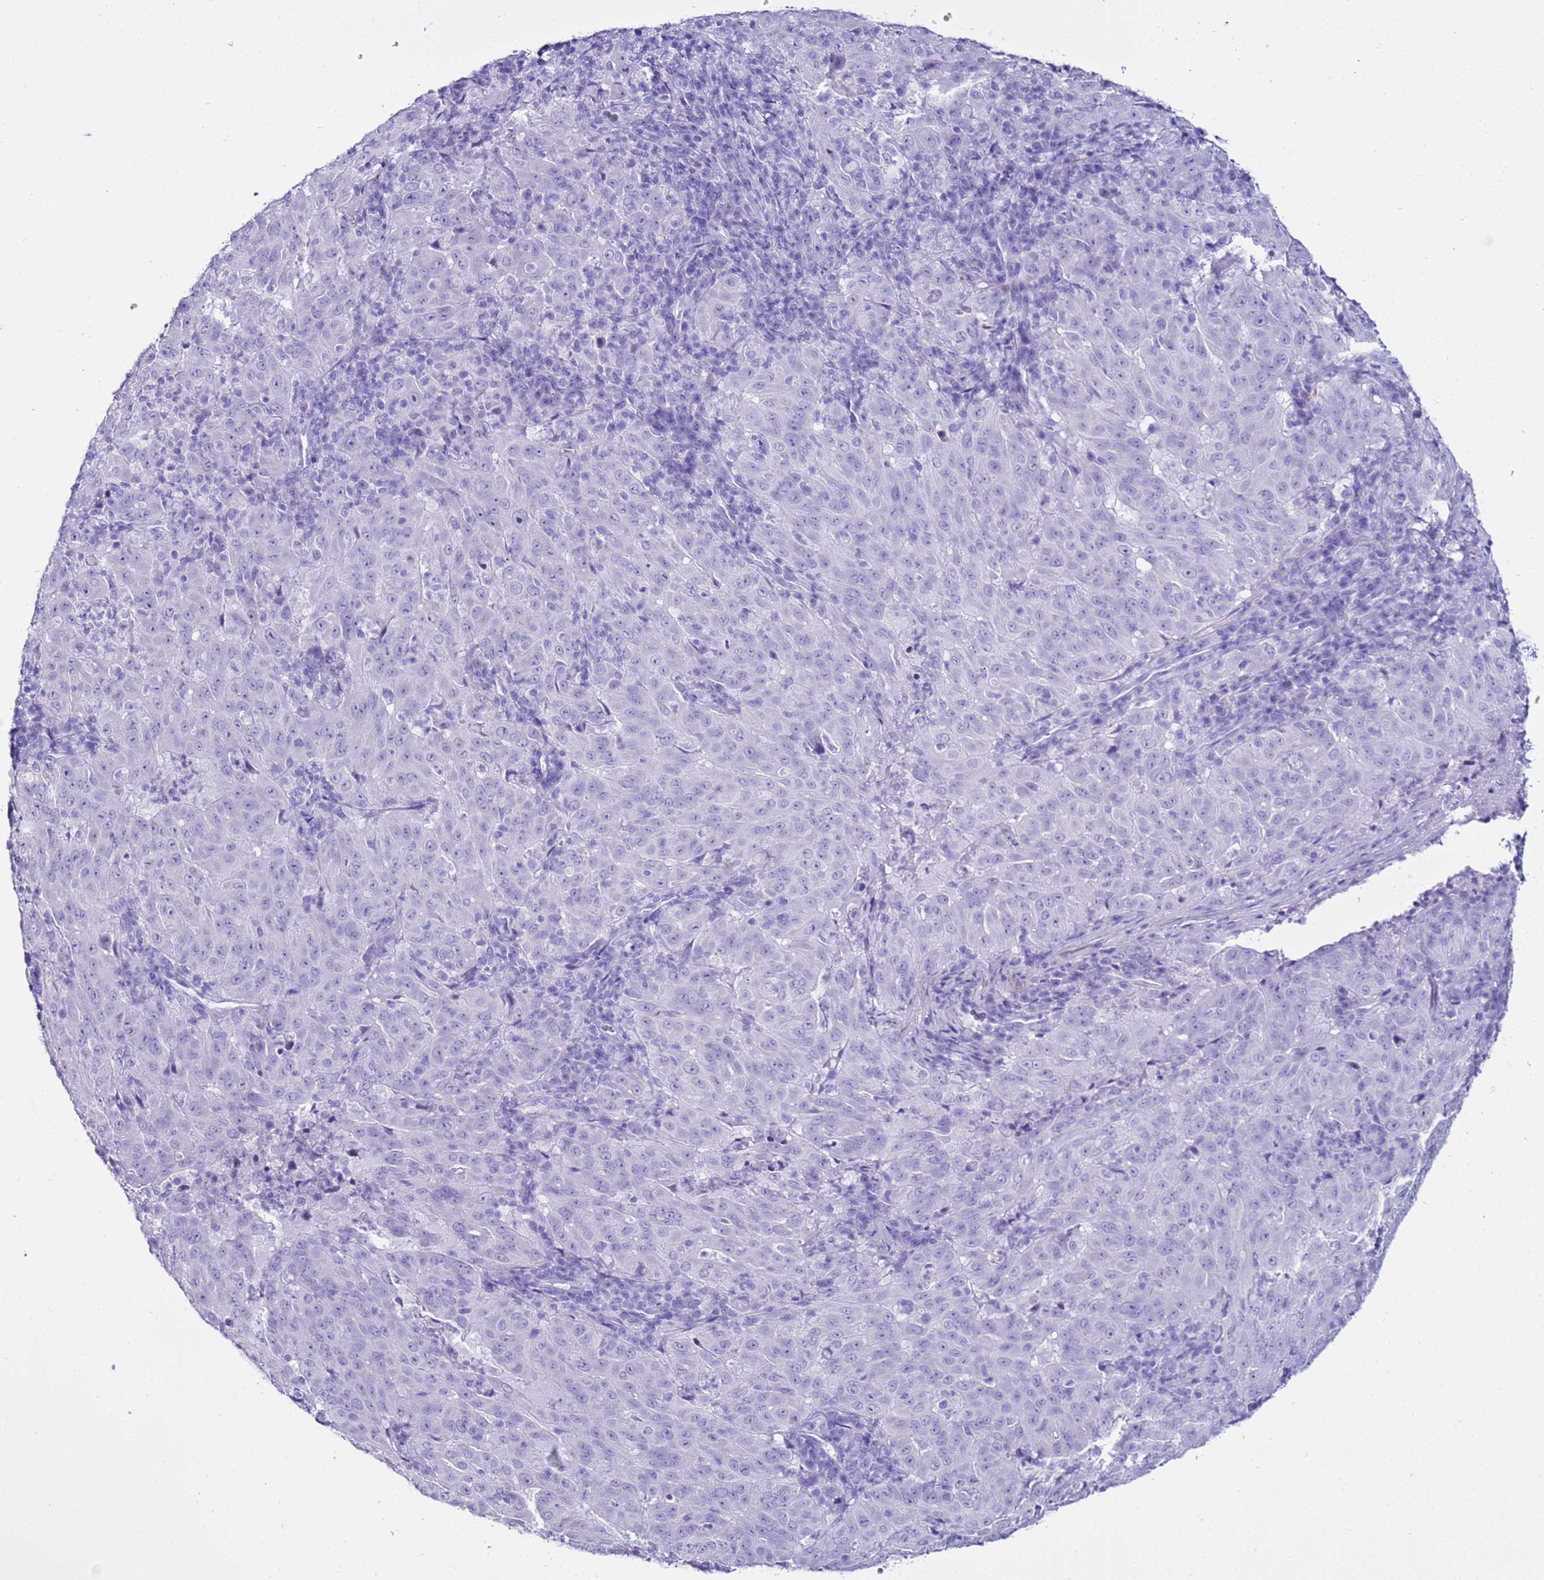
{"staining": {"intensity": "negative", "quantity": "none", "location": "none"}, "tissue": "pancreatic cancer", "cell_type": "Tumor cells", "image_type": "cancer", "snomed": [{"axis": "morphology", "description": "Adenocarcinoma, NOS"}, {"axis": "topography", "description": "Pancreas"}], "caption": "Pancreatic adenocarcinoma stained for a protein using IHC shows no staining tumor cells.", "gene": "LCMT1", "patient": {"sex": "male", "age": 63}}